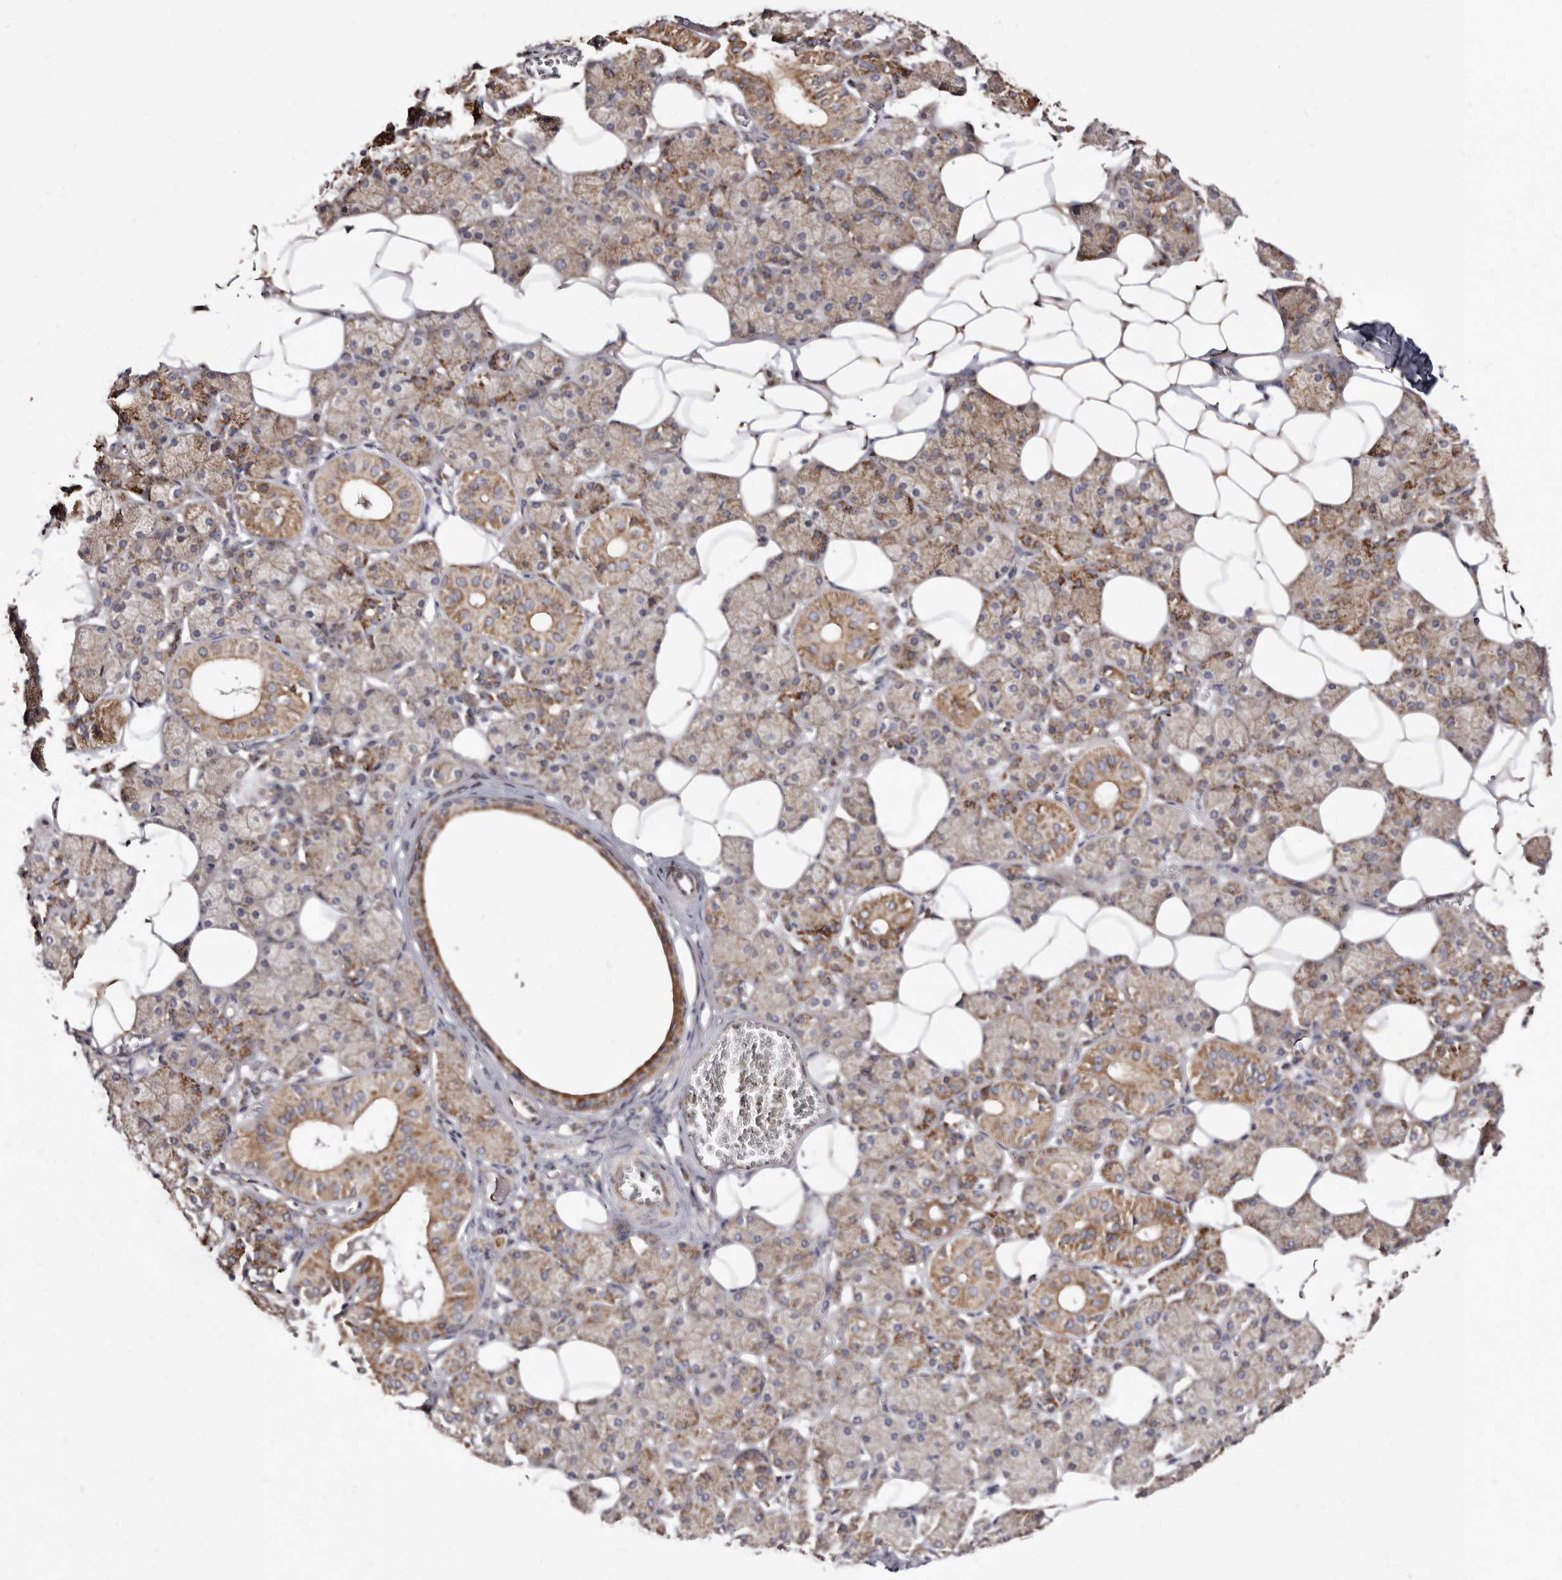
{"staining": {"intensity": "moderate", "quantity": ">75%", "location": "cytoplasmic/membranous"}, "tissue": "salivary gland", "cell_type": "Glandular cells", "image_type": "normal", "snomed": [{"axis": "morphology", "description": "Normal tissue, NOS"}, {"axis": "topography", "description": "Salivary gland"}], "caption": "Glandular cells exhibit medium levels of moderate cytoplasmic/membranous expression in approximately >75% of cells in unremarkable salivary gland. (DAB = brown stain, brightfield microscopy at high magnification).", "gene": "LUZP1", "patient": {"sex": "female", "age": 33}}